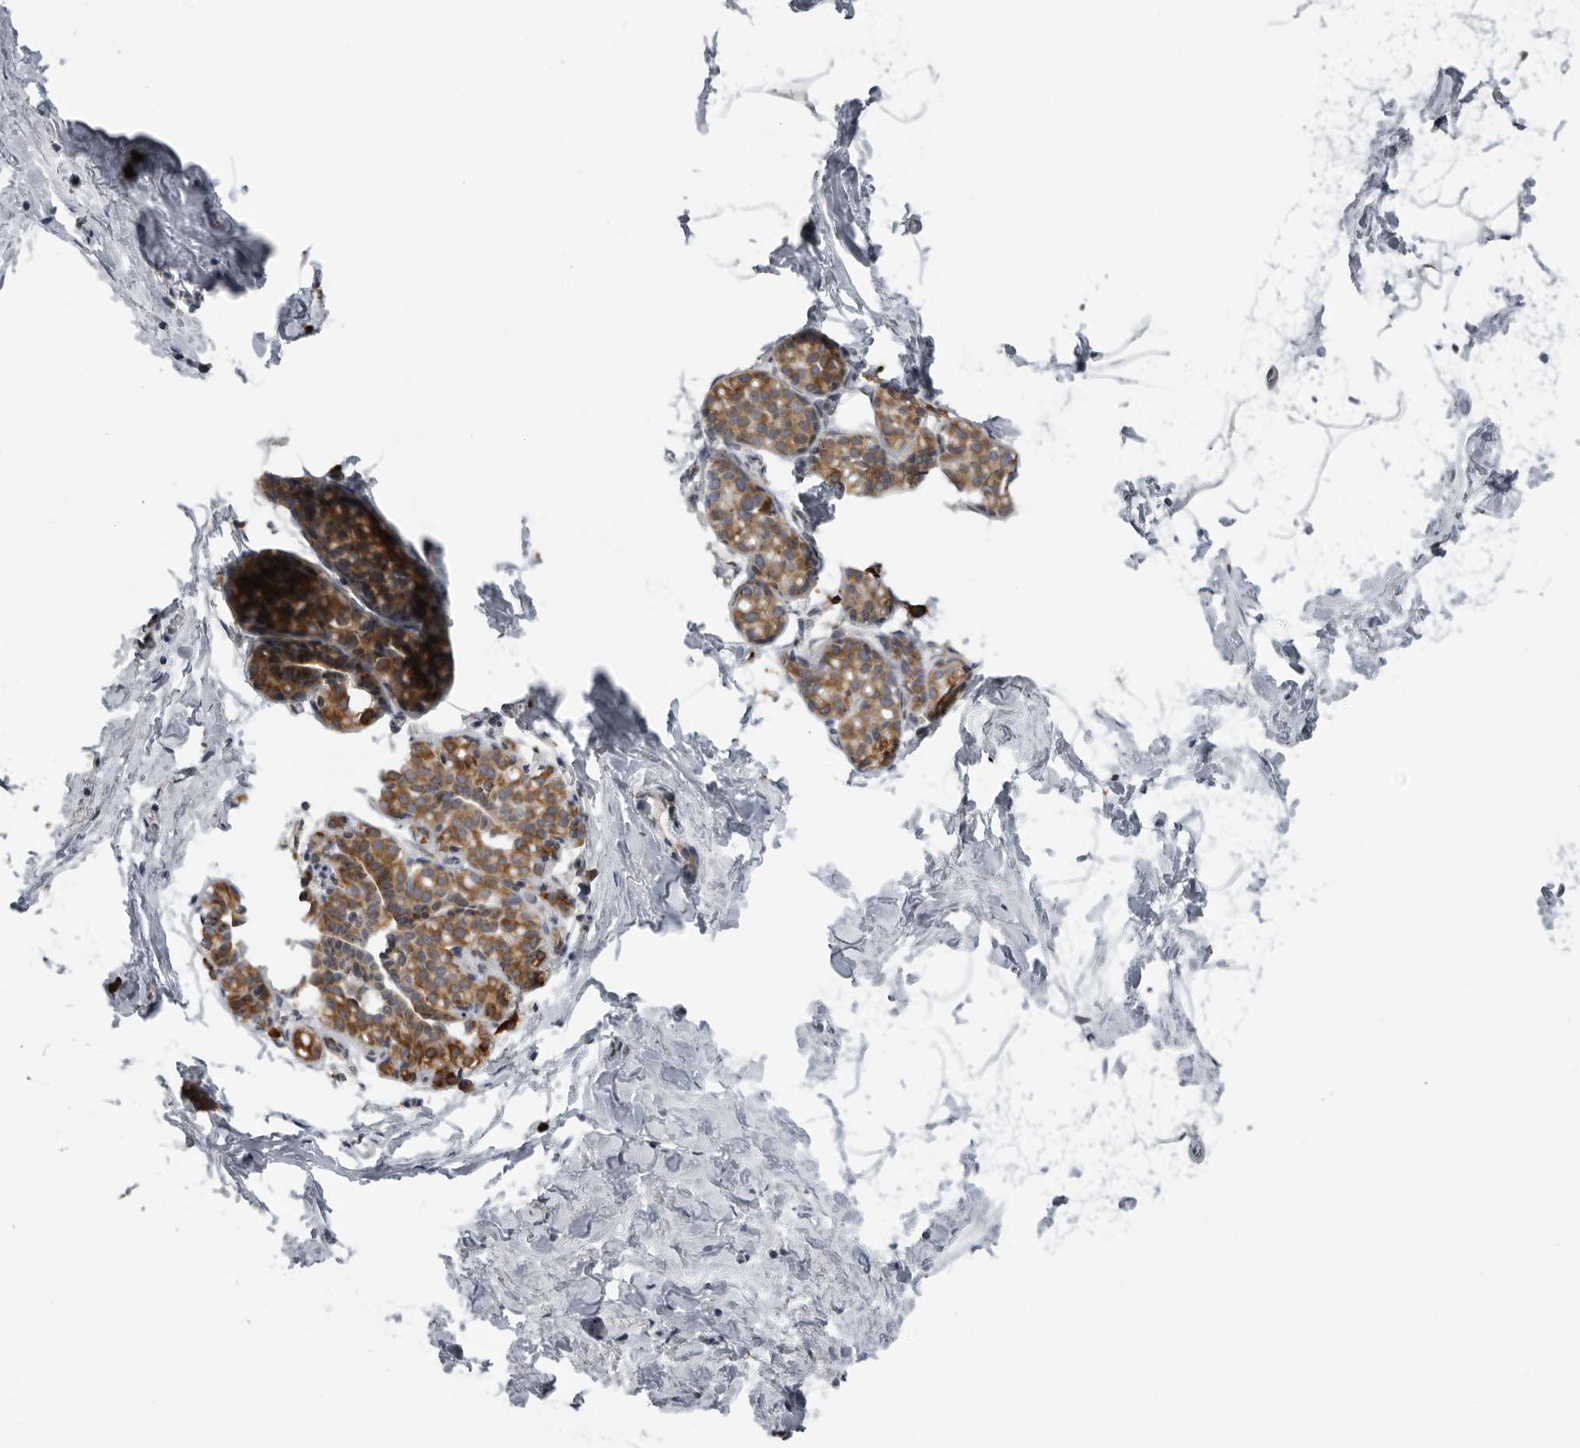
{"staining": {"intensity": "negative", "quantity": "none", "location": "none"}, "tissue": "breast", "cell_type": "Adipocytes", "image_type": "normal", "snomed": [{"axis": "morphology", "description": "Normal tissue, NOS"}, {"axis": "topography", "description": "Breast"}], "caption": "Immunohistochemical staining of benign human breast reveals no significant positivity in adipocytes.", "gene": "ALPK2", "patient": {"sex": "female", "age": 62}}